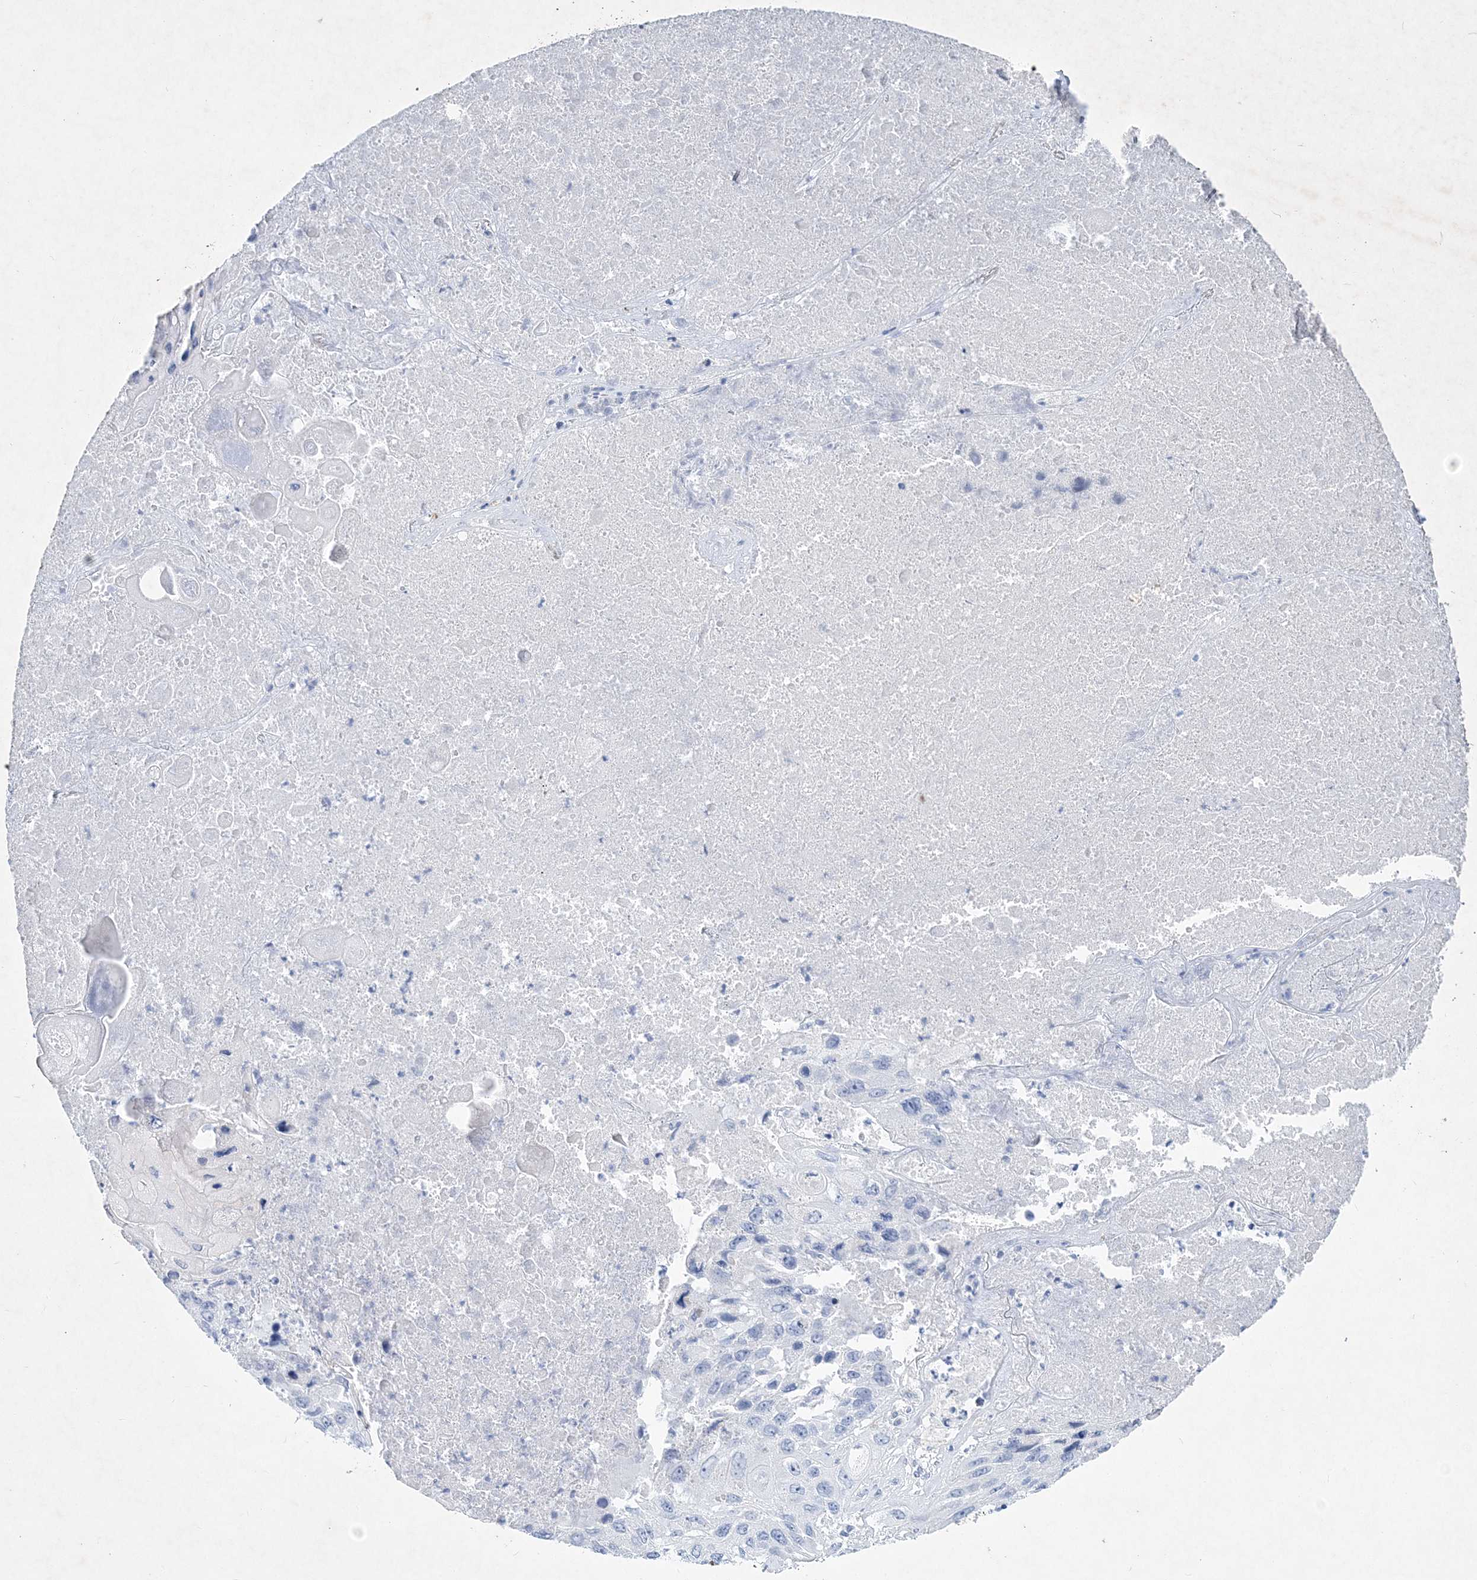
{"staining": {"intensity": "negative", "quantity": "none", "location": "none"}, "tissue": "lung cancer", "cell_type": "Tumor cells", "image_type": "cancer", "snomed": [{"axis": "morphology", "description": "Squamous cell carcinoma, NOS"}, {"axis": "topography", "description": "Lung"}], "caption": "An image of squamous cell carcinoma (lung) stained for a protein reveals no brown staining in tumor cells.", "gene": "COPS8", "patient": {"sex": "male", "age": 61}}